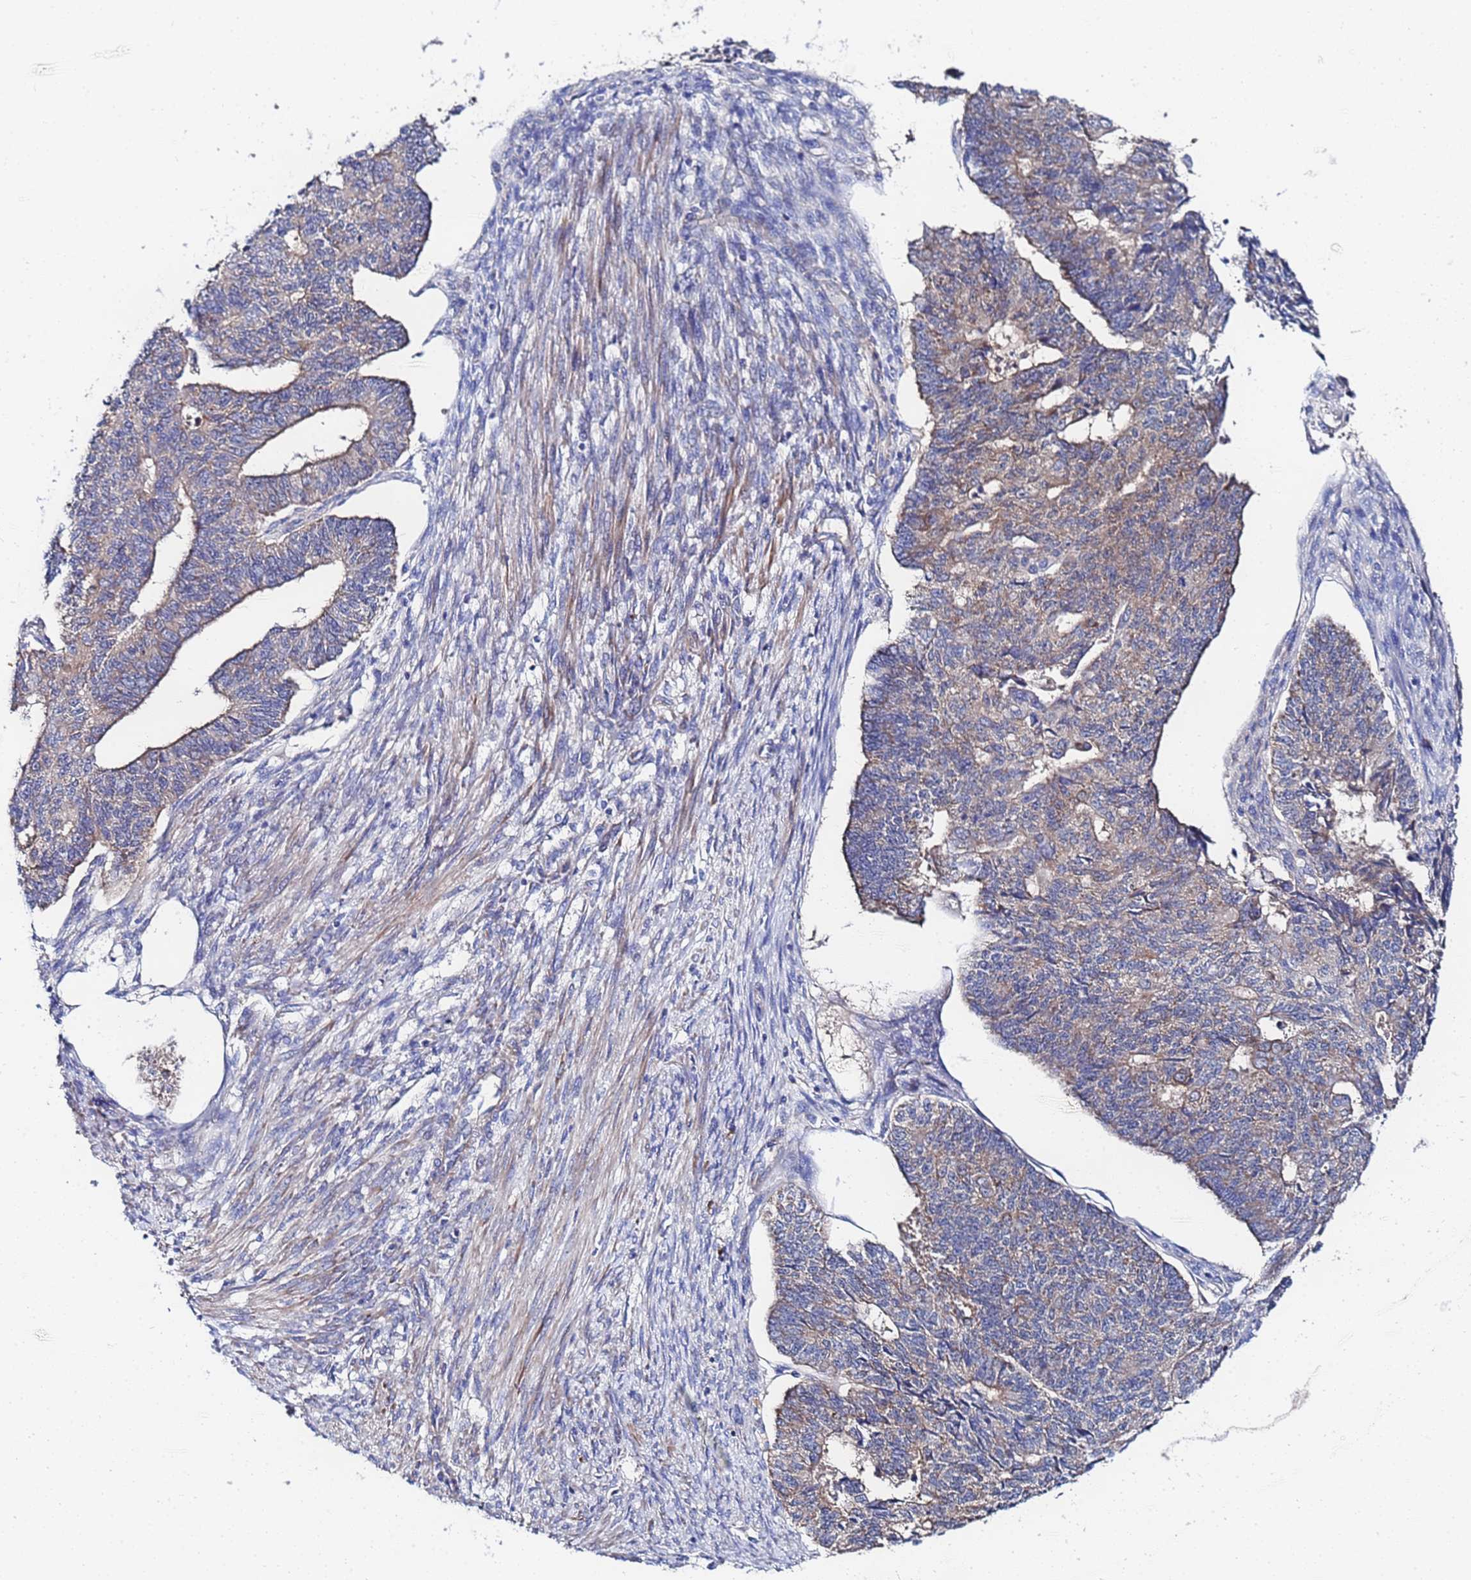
{"staining": {"intensity": "weak", "quantity": "25%-75%", "location": "cytoplasmic/membranous"}, "tissue": "endometrial cancer", "cell_type": "Tumor cells", "image_type": "cancer", "snomed": [{"axis": "morphology", "description": "Adenocarcinoma, NOS"}, {"axis": "topography", "description": "Endometrium"}], "caption": "A high-resolution photomicrograph shows IHC staining of endometrial cancer (adenocarcinoma), which exhibits weak cytoplasmic/membranous staining in about 25%-75% of tumor cells.", "gene": "FAHD2A", "patient": {"sex": "female", "age": 32}}